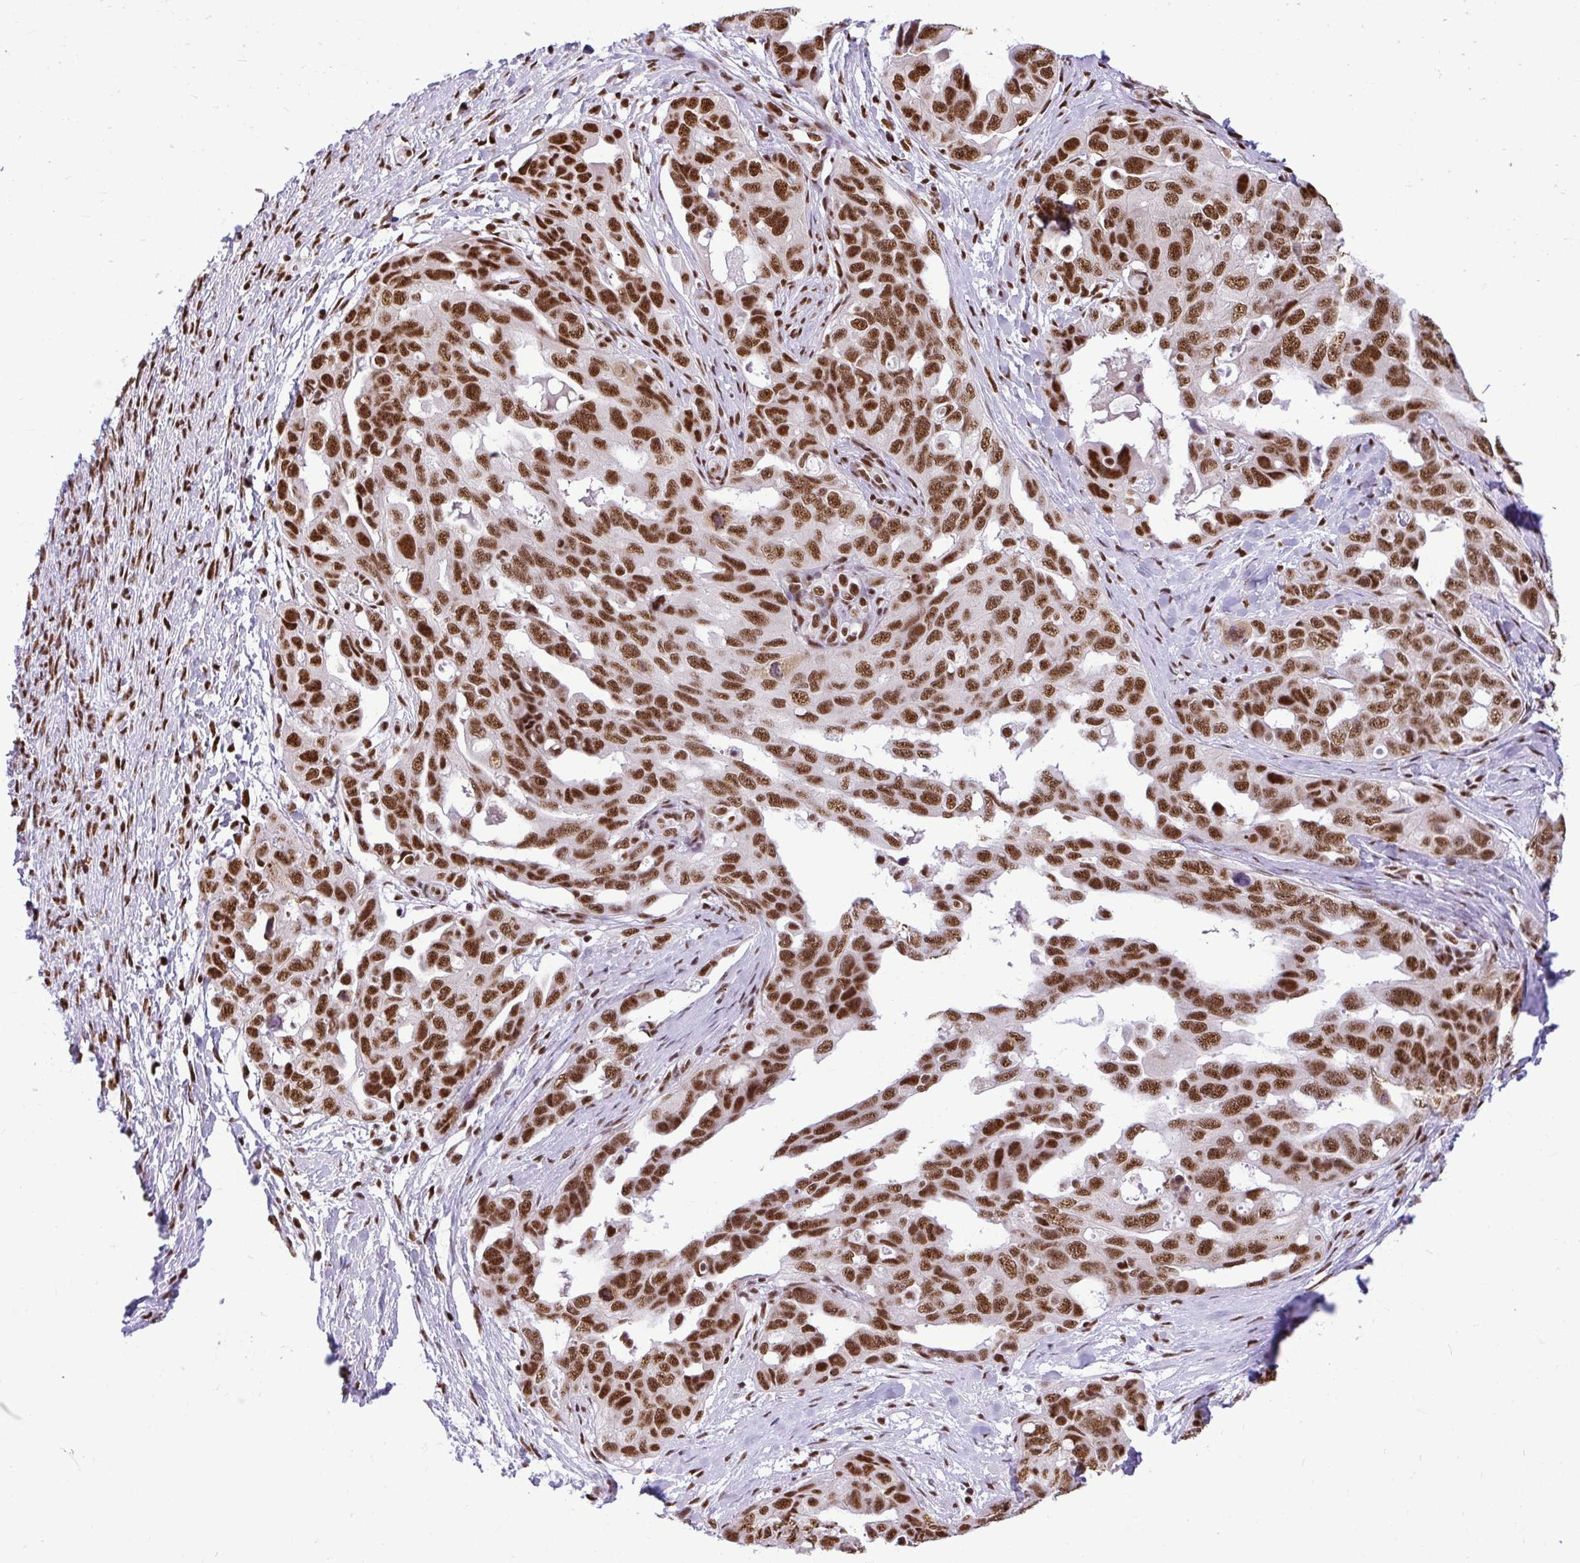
{"staining": {"intensity": "strong", "quantity": ">75%", "location": "nuclear"}, "tissue": "ovarian cancer", "cell_type": "Tumor cells", "image_type": "cancer", "snomed": [{"axis": "morphology", "description": "Carcinoma, endometroid"}, {"axis": "topography", "description": "Ovary"}], "caption": "An immunohistochemistry (IHC) photomicrograph of tumor tissue is shown. Protein staining in brown labels strong nuclear positivity in endometroid carcinoma (ovarian) within tumor cells.", "gene": "PRPF19", "patient": {"sex": "female", "age": 70}}